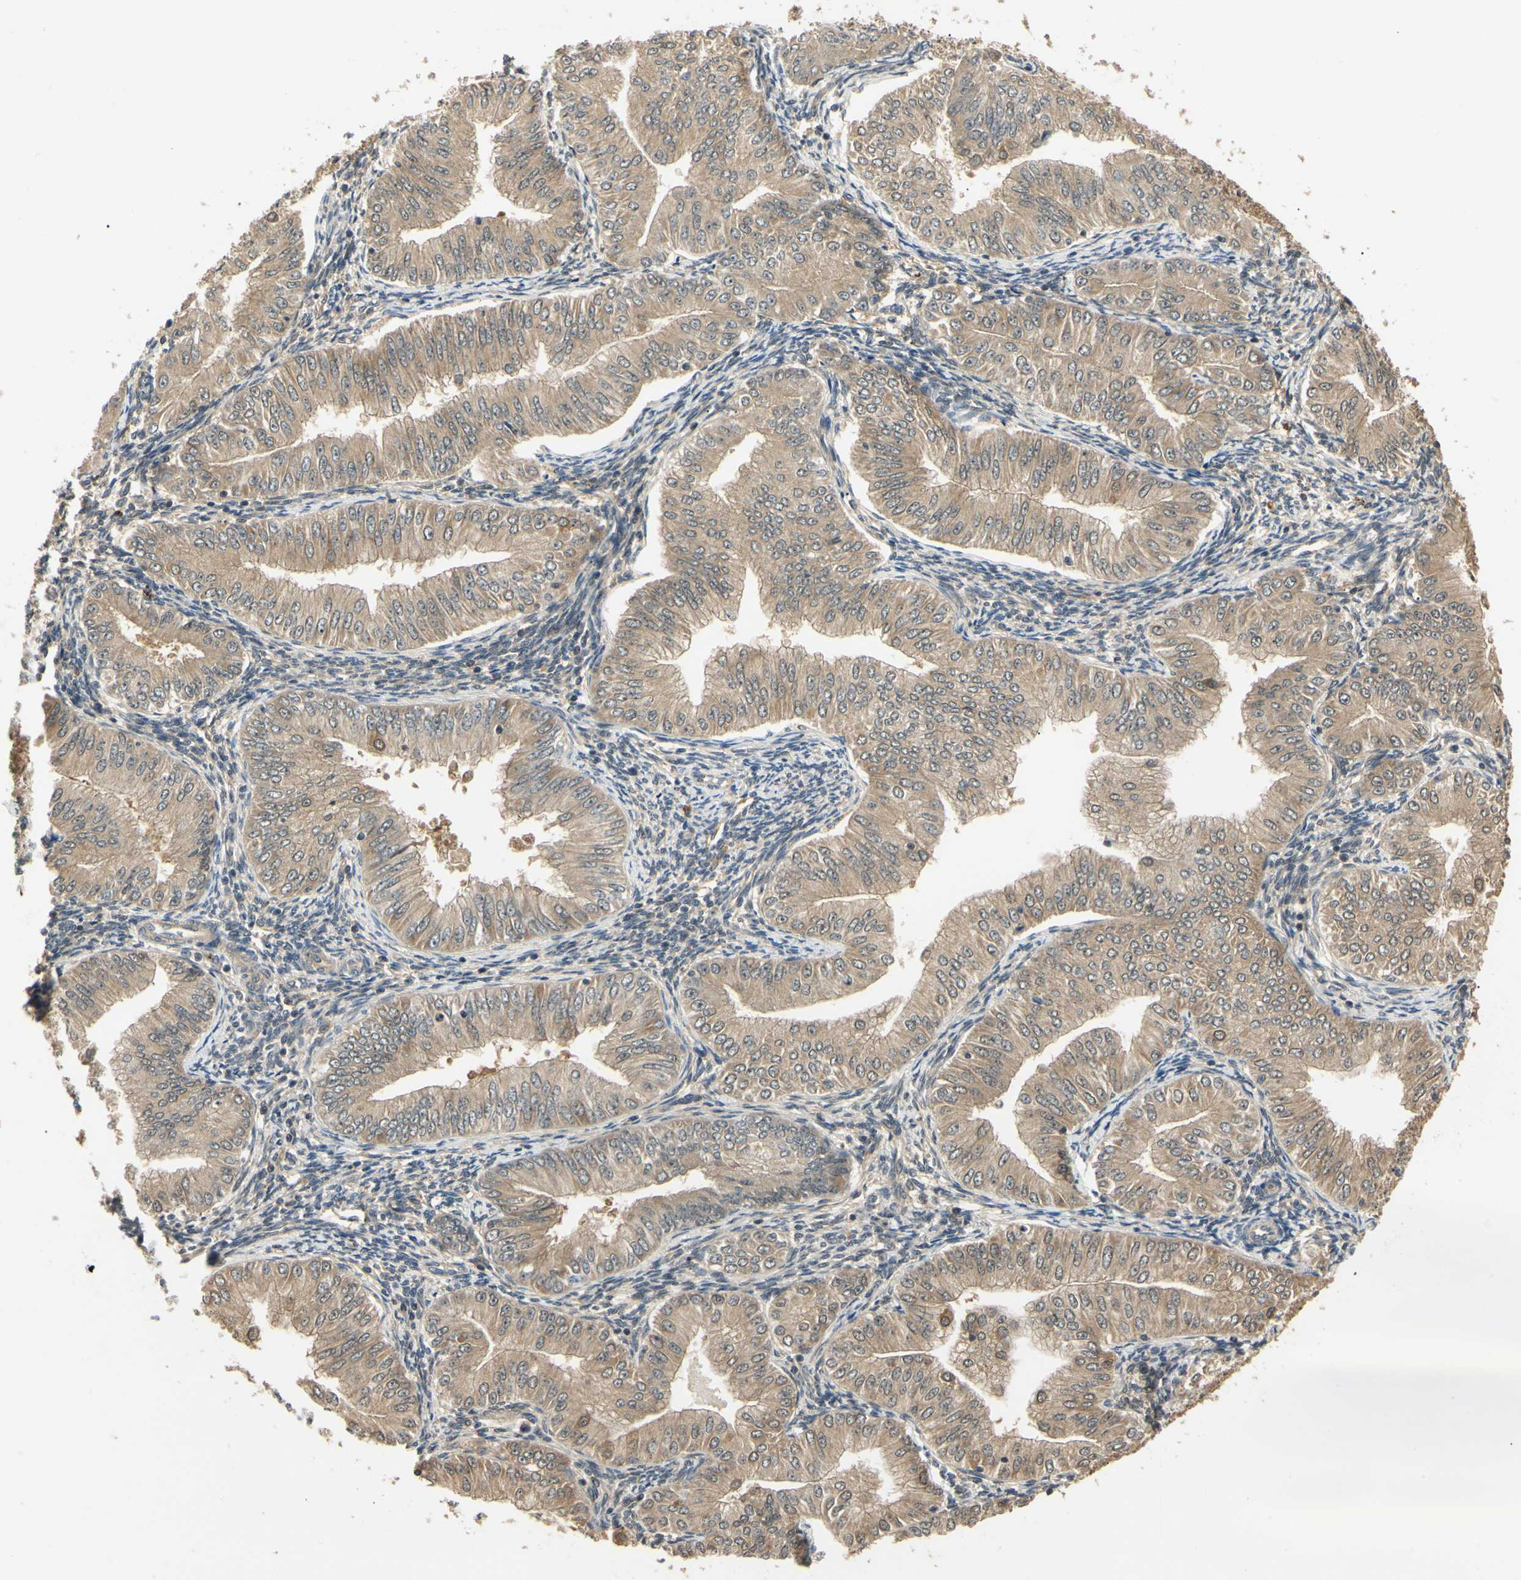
{"staining": {"intensity": "weak", "quantity": ">75%", "location": "cytoplasmic/membranous,nuclear"}, "tissue": "endometrial cancer", "cell_type": "Tumor cells", "image_type": "cancer", "snomed": [{"axis": "morphology", "description": "Normal tissue, NOS"}, {"axis": "morphology", "description": "Adenocarcinoma, NOS"}, {"axis": "topography", "description": "Endometrium"}], "caption": "High-magnification brightfield microscopy of endometrial adenocarcinoma stained with DAB (3,3'-diaminobenzidine) (brown) and counterstained with hematoxylin (blue). tumor cells exhibit weak cytoplasmic/membranous and nuclear expression is identified in approximately>75% of cells.", "gene": "UBE2Z", "patient": {"sex": "female", "age": 53}}